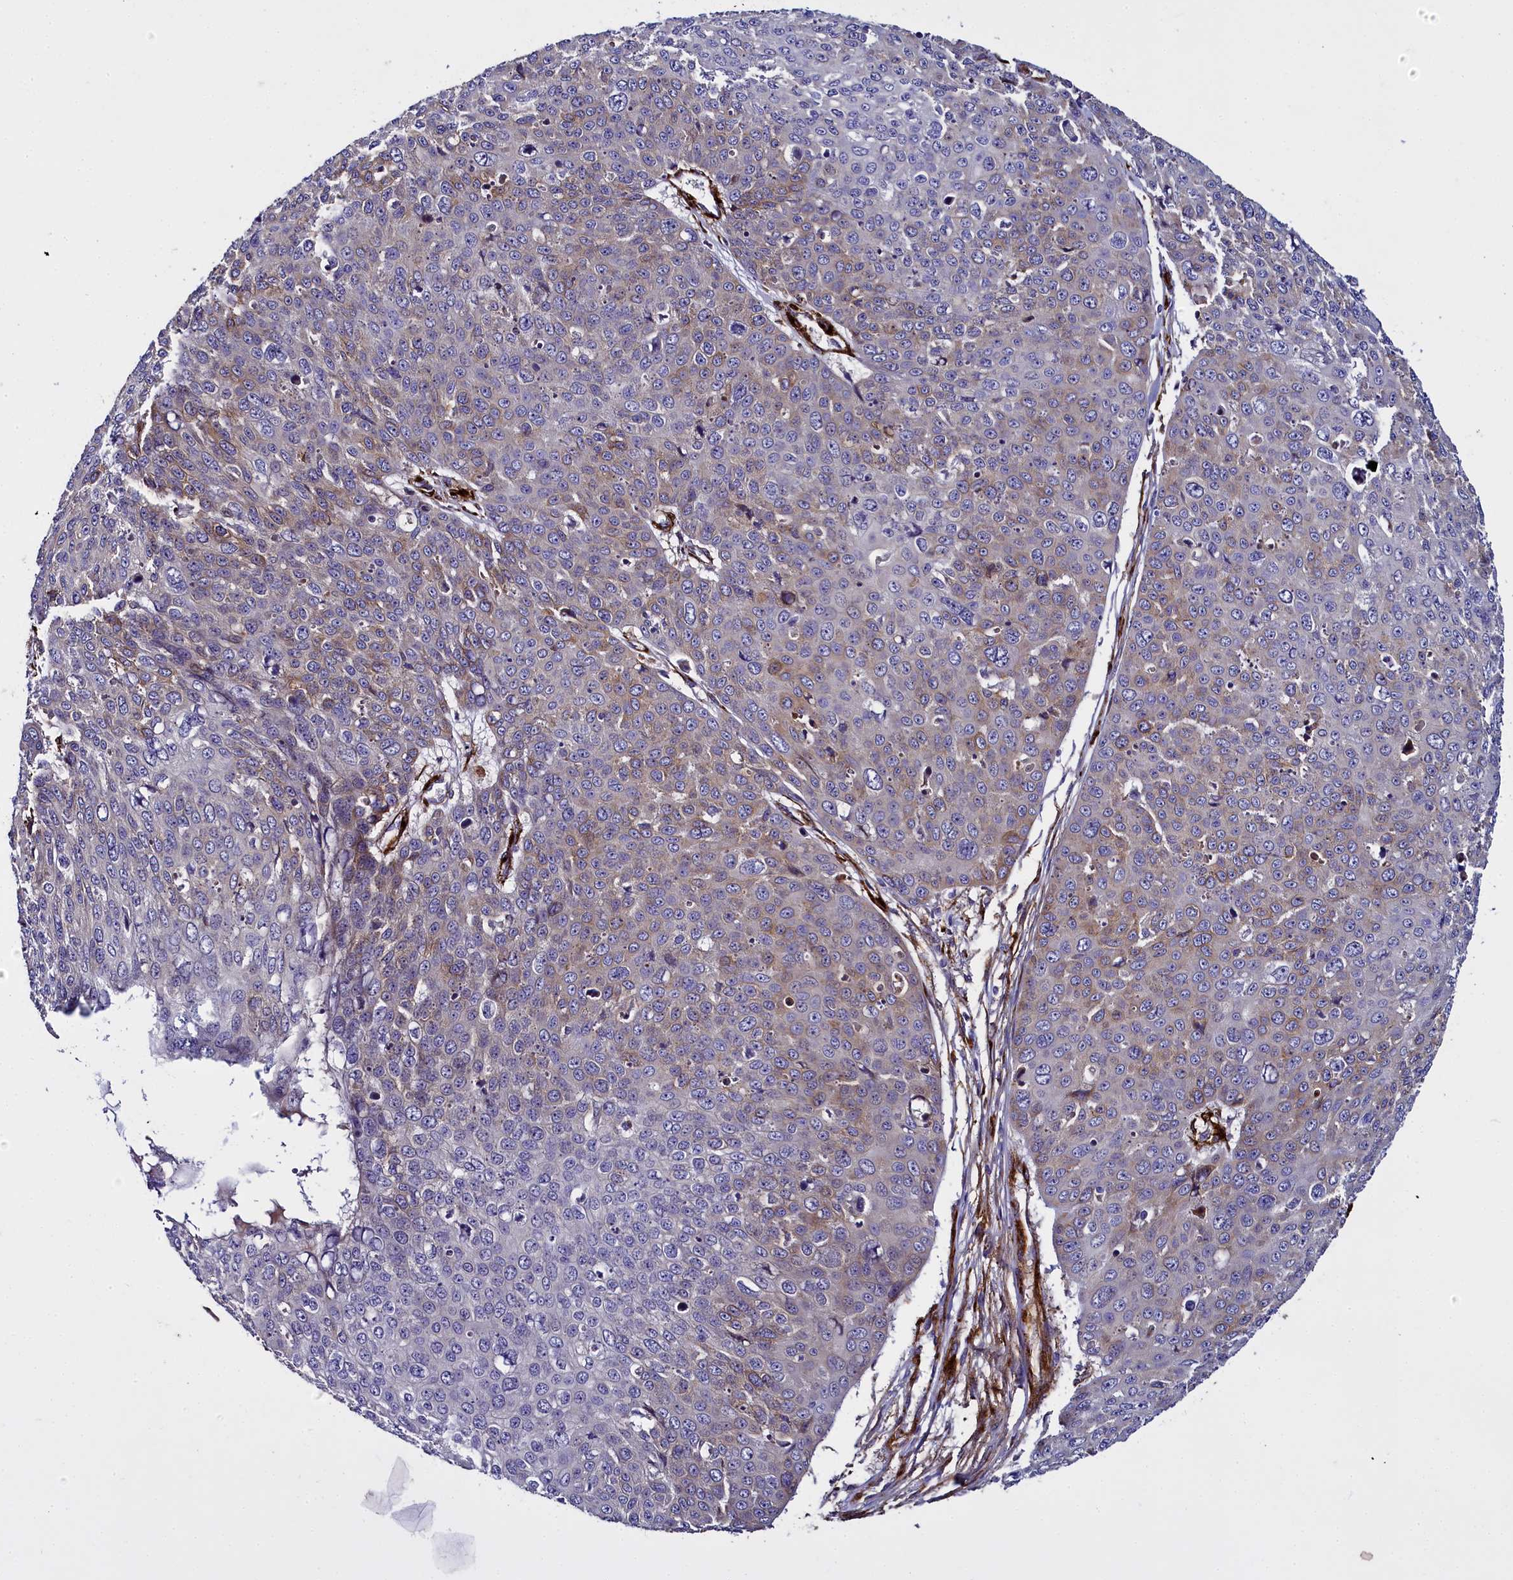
{"staining": {"intensity": "weak", "quantity": "25%-75%", "location": "cytoplasmic/membranous"}, "tissue": "skin cancer", "cell_type": "Tumor cells", "image_type": "cancer", "snomed": [{"axis": "morphology", "description": "Squamous cell carcinoma, NOS"}, {"axis": "topography", "description": "Skin"}], "caption": "About 25%-75% of tumor cells in human skin cancer exhibit weak cytoplasmic/membranous protein staining as visualized by brown immunohistochemical staining.", "gene": "MRC2", "patient": {"sex": "male", "age": 71}}